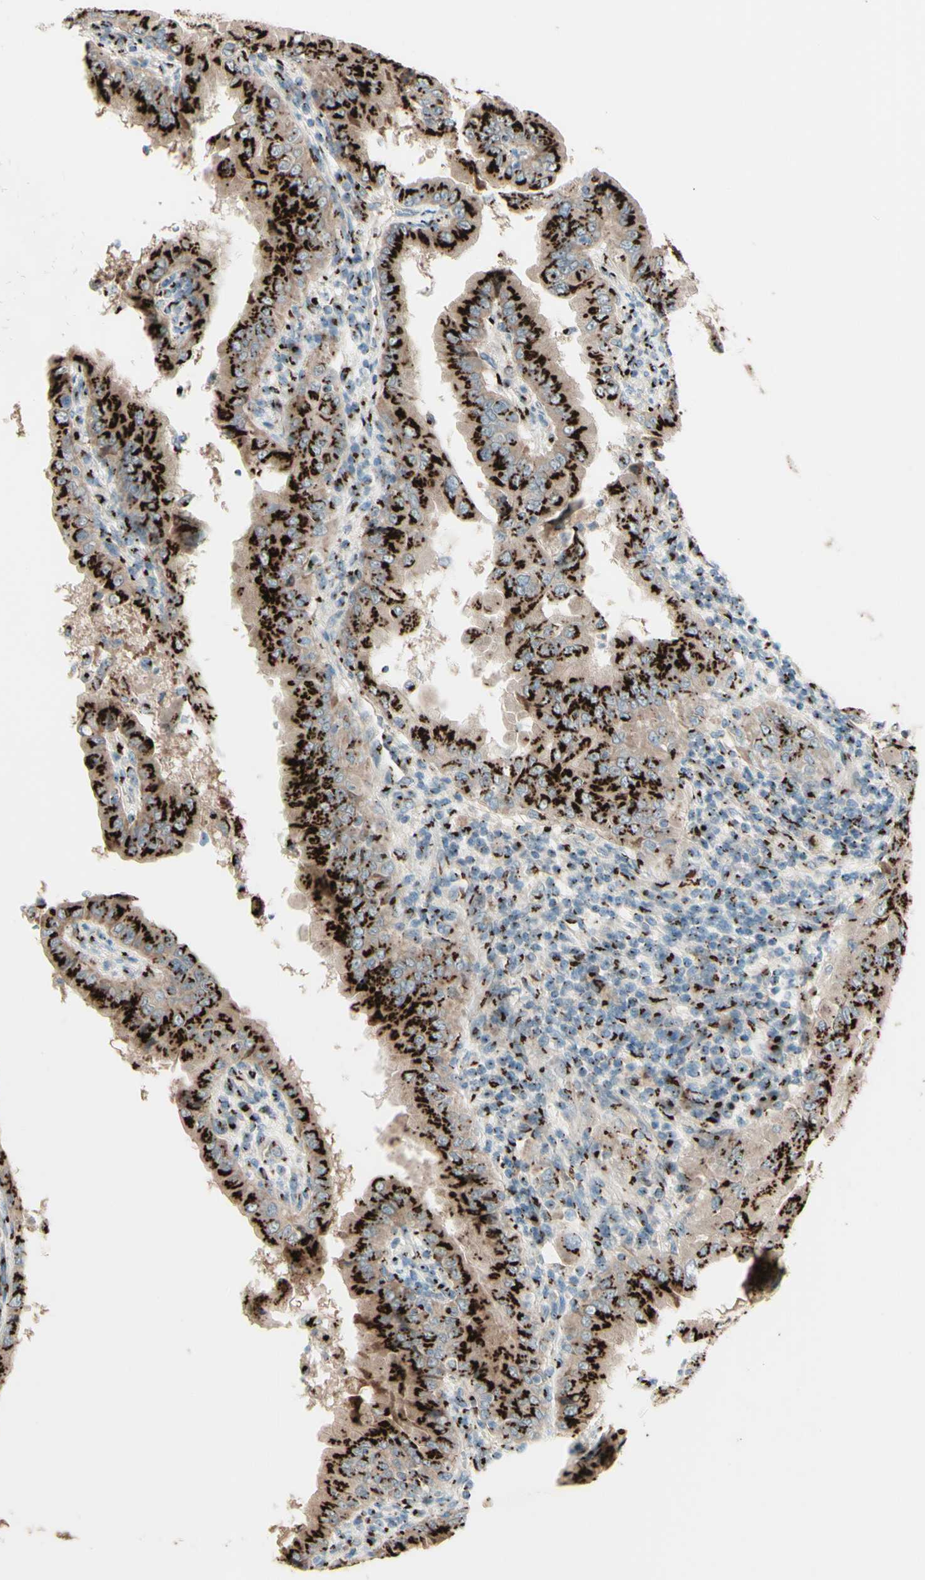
{"staining": {"intensity": "strong", "quantity": ">75%", "location": "cytoplasmic/membranous"}, "tissue": "thyroid cancer", "cell_type": "Tumor cells", "image_type": "cancer", "snomed": [{"axis": "morphology", "description": "Papillary adenocarcinoma, NOS"}, {"axis": "topography", "description": "Thyroid gland"}], "caption": "Human papillary adenocarcinoma (thyroid) stained with a protein marker demonstrates strong staining in tumor cells.", "gene": "BPNT2", "patient": {"sex": "male", "age": 33}}